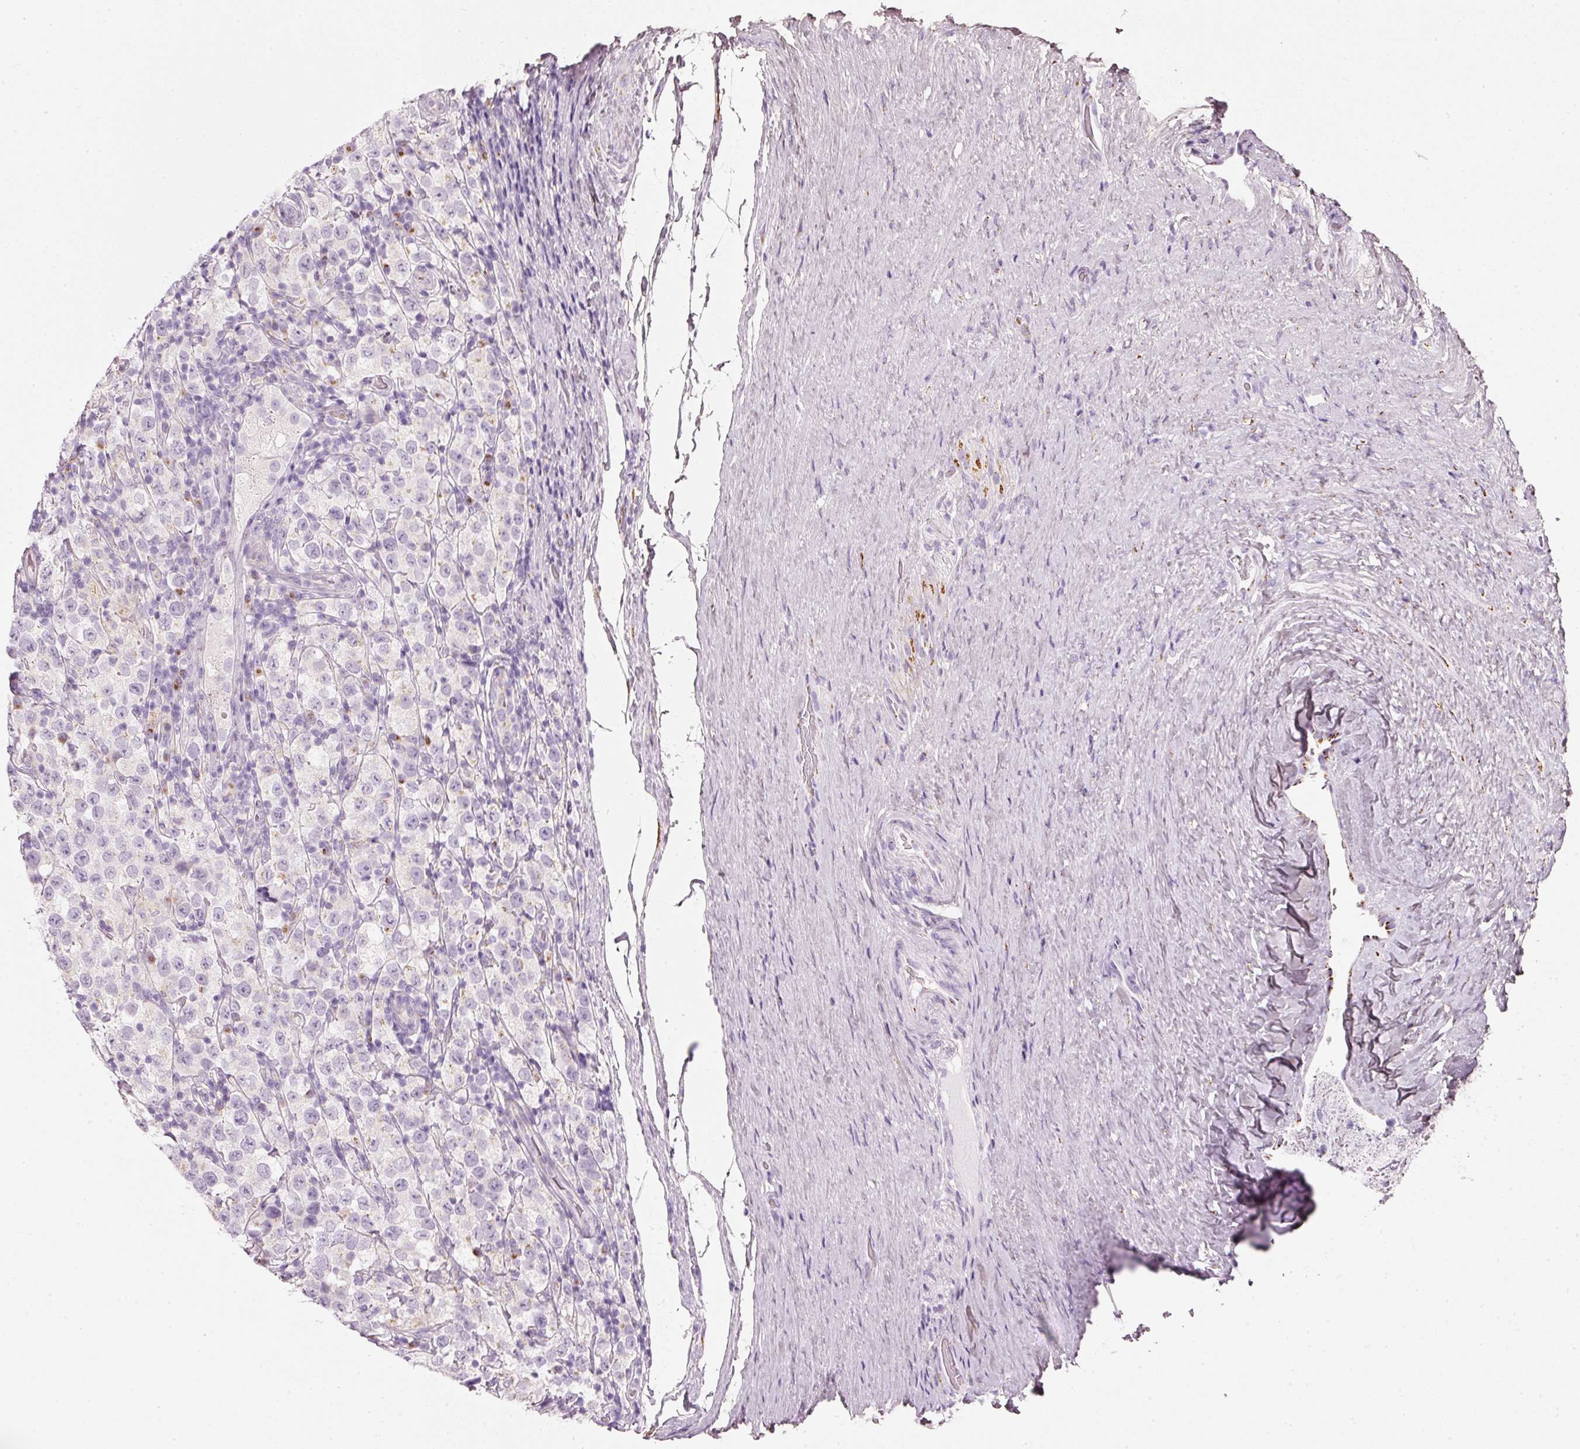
{"staining": {"intensity": "negative", "quantity": "none", "location": "none"}, "tissue": "testis cancer", "cell_type": "Tumor cells", "image_type": "cancer", "snomed": [{"axis": "morphology", "description": "Seminoma, NOS"}, {"axis": "morphology", "description": "Carcinoma, Embryonal, NOS"}, {"axis": "topography", "description": "Testis"}], "caption": "Histopathology image shows no protein expression in tumor cells of testis cancer (seminoma) tissue.", "gene": "PDXDC1", "patient": {"sex": "male", "age": 41}}